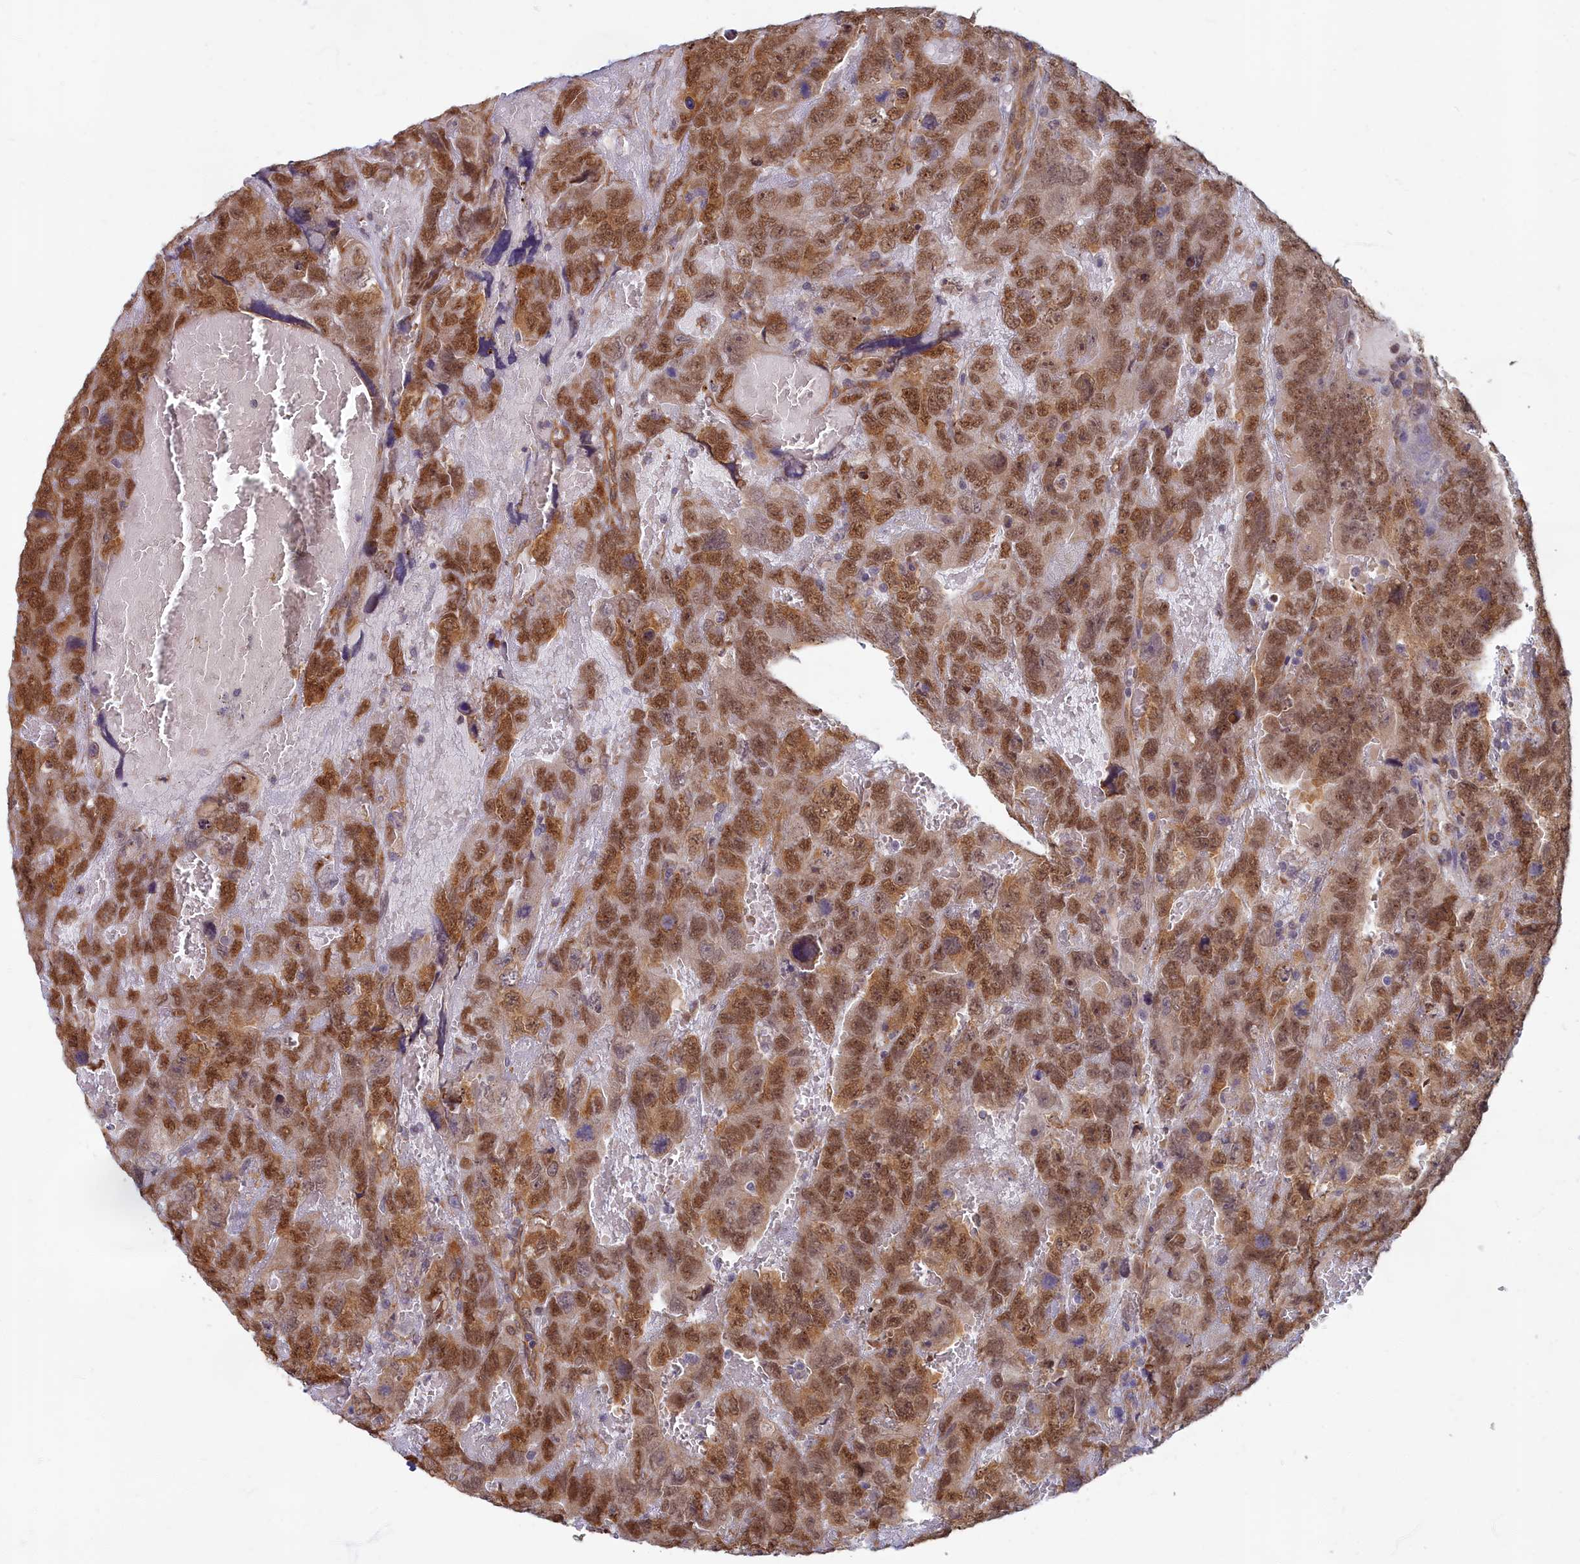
{"staining": {"intensity": "moderate", "quantity": ">75%", "location": "cytoplasmic/membranous,nuclear"}, "tissue": "testis cancer", "cell_type": "Tumor cells", "image_type": "cancer", "snomed": [{"axis": "morphology", "description": "Carcinoma, Embryonal, NOS"}, {"axis": "topography", "description": "Testis"}], "caption": "Protein positivity by immunohistochemistry (IHC) reveals moderate cytoplasmic/membranous and nuclear positivity in approximately >75% of tumor cells in testis cancer. (Brightfield microscopy of DAB IHC at high magnification).", "gene": "MAK16", "patient": {"sex": "male", "age": 45}}